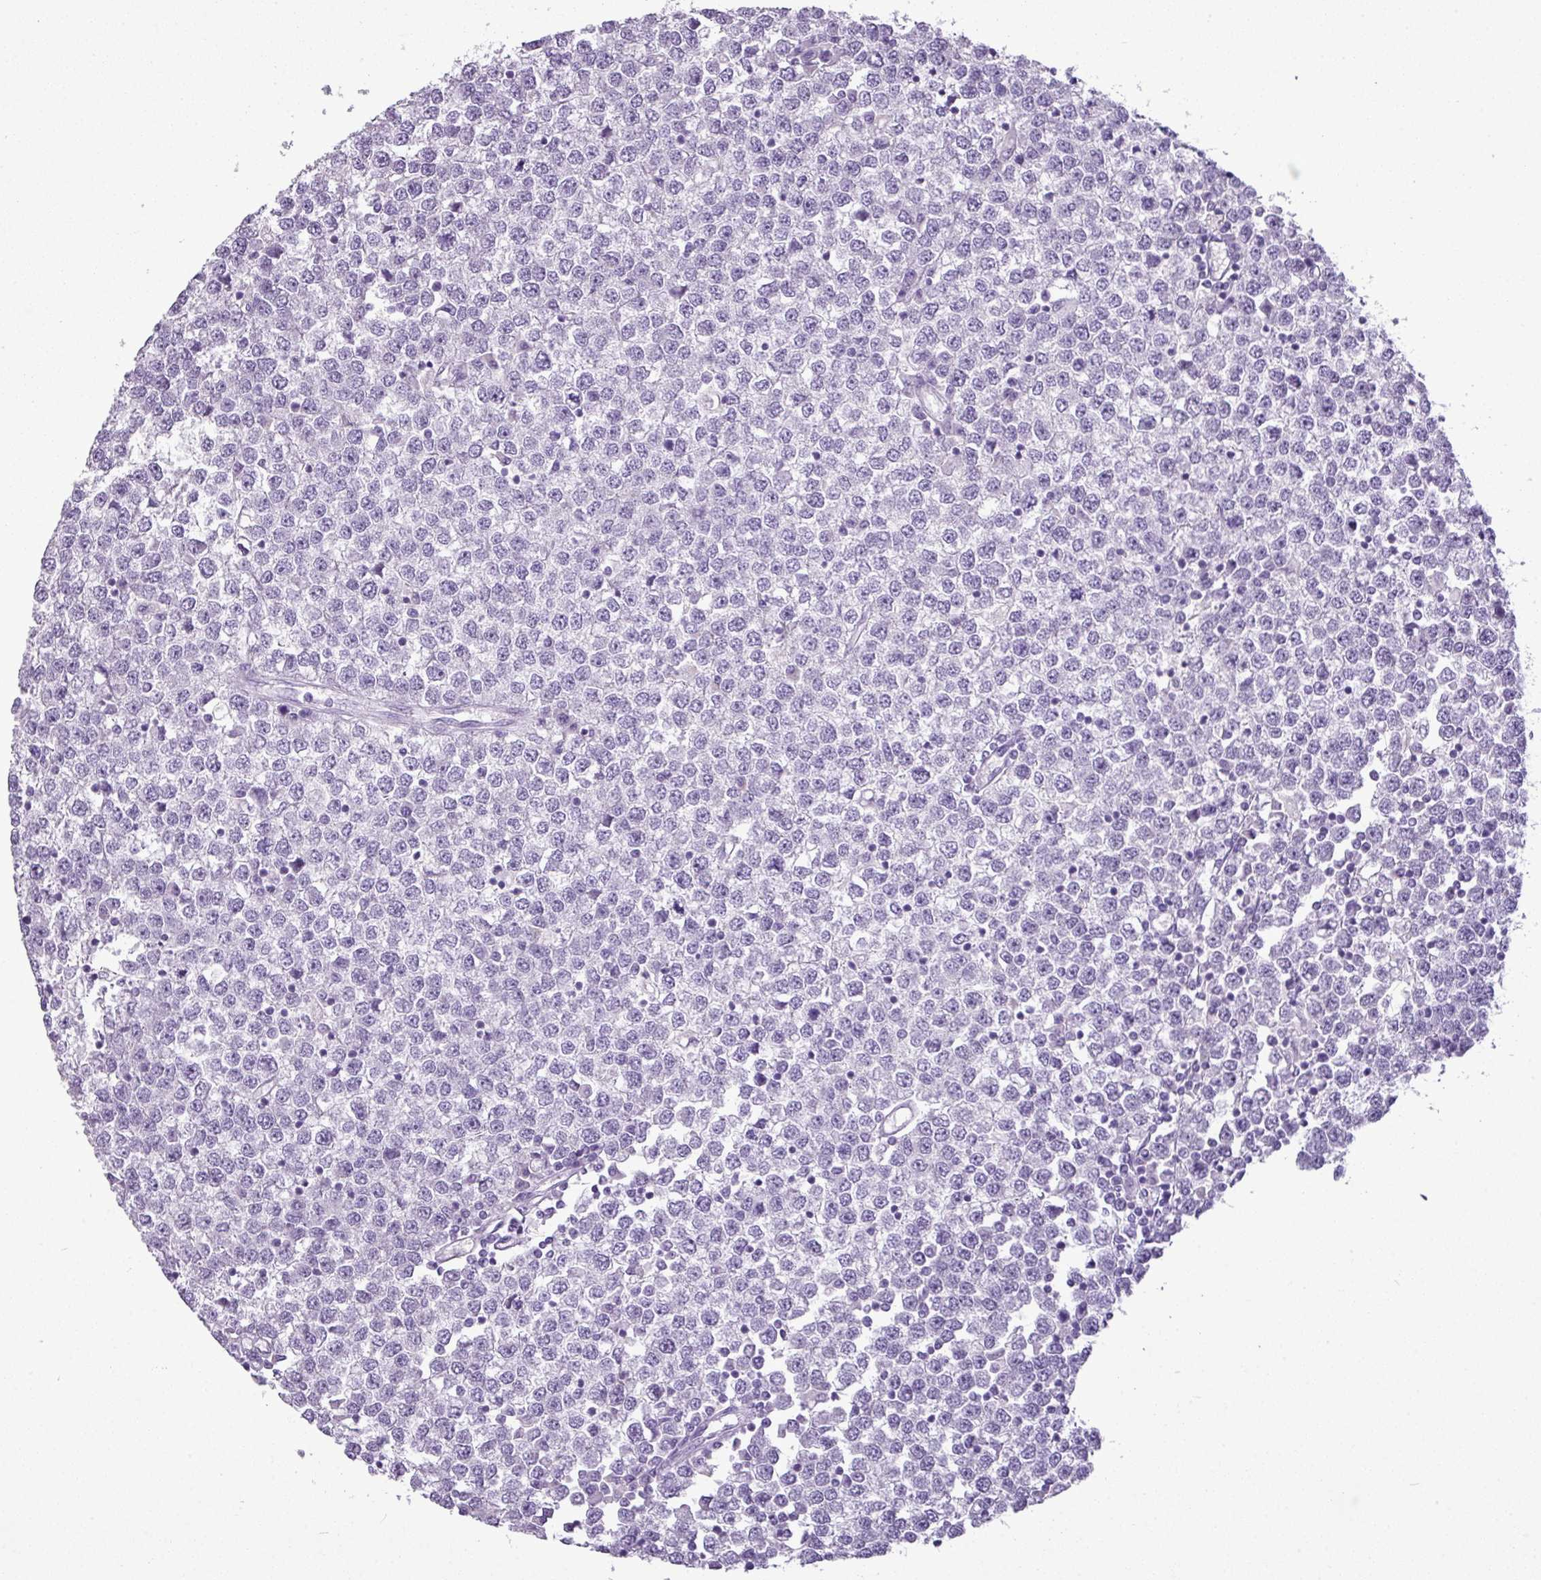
{"staining": {"intensity": "negative", "quantity": "none", "location": "none"}, "tissue": "testis cancer", "cell_type": "Tumor cells", "image_type": "cancer", "snomed": [{"axis": "morphology", "description": "Seminoma, NOS"}, {"axis": "topography", "description": "Testis"}], "caption": "Immunohistochemistry of testis cancer displays no expression in tumor cells.", "gene": "TMEM91", "patient": {"sex": "male", "age": 65}}